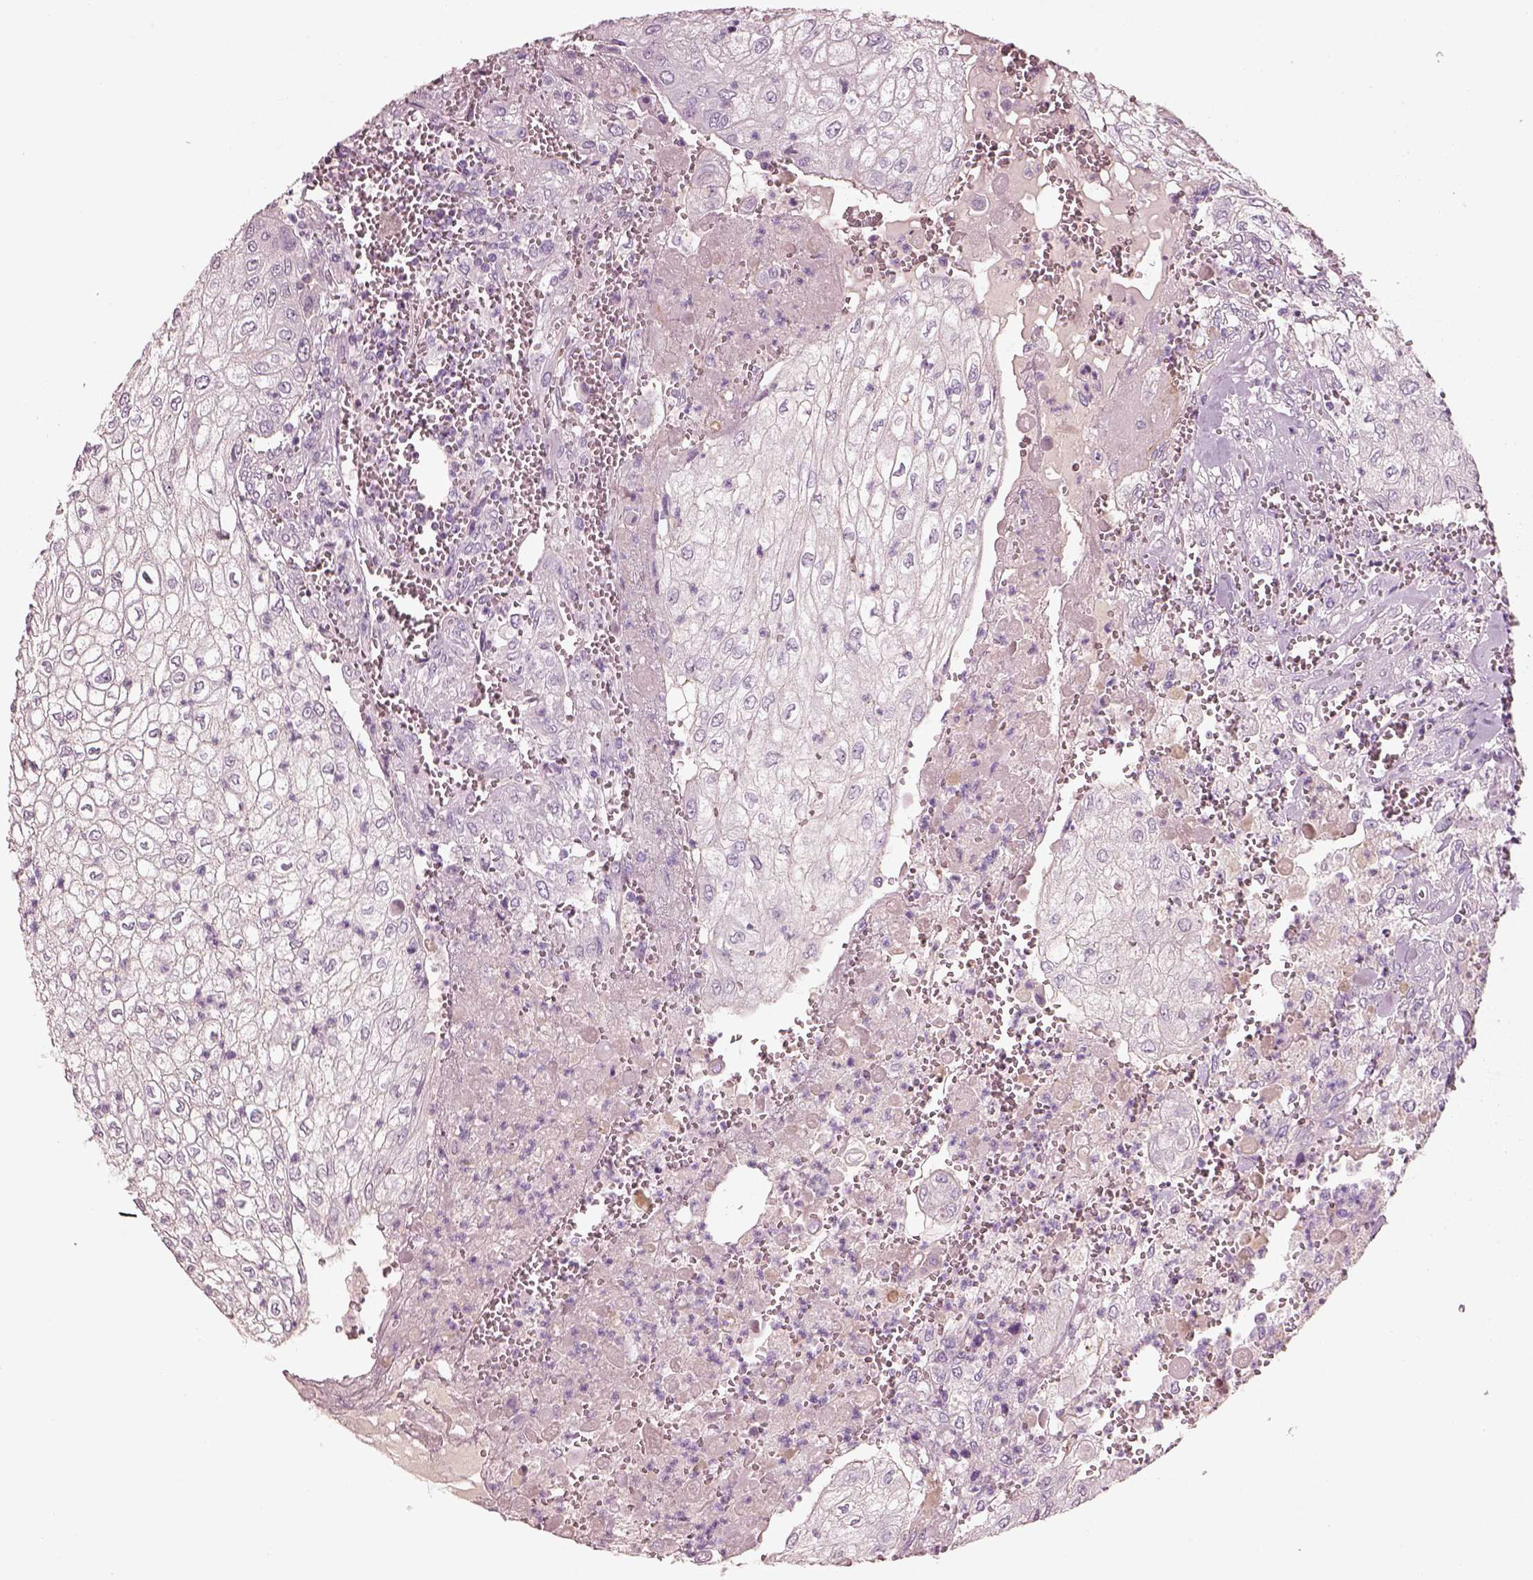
{"staining": {"intensity": "negative", "quantity": "none", "location": "none"}, "tissue": "urothelial cancer", "cell_type": "Tumor cells", "image_type": "cancer", "snomed": [{"axis": "morphology", "description": "Urothelial carcinoma, High grade"}, {"axis": "topography", "description": "Urinary bladder"}], "caption": "A high-resolution image shows immunohistochemistry (IHC) staining of urothelial cancer, which displays no significant positivity in tumor cells. (DAB IHC with hematoxylin counter stain).", "gene": "IGLL1", "patient": {"sex": "male", "age": 62}}